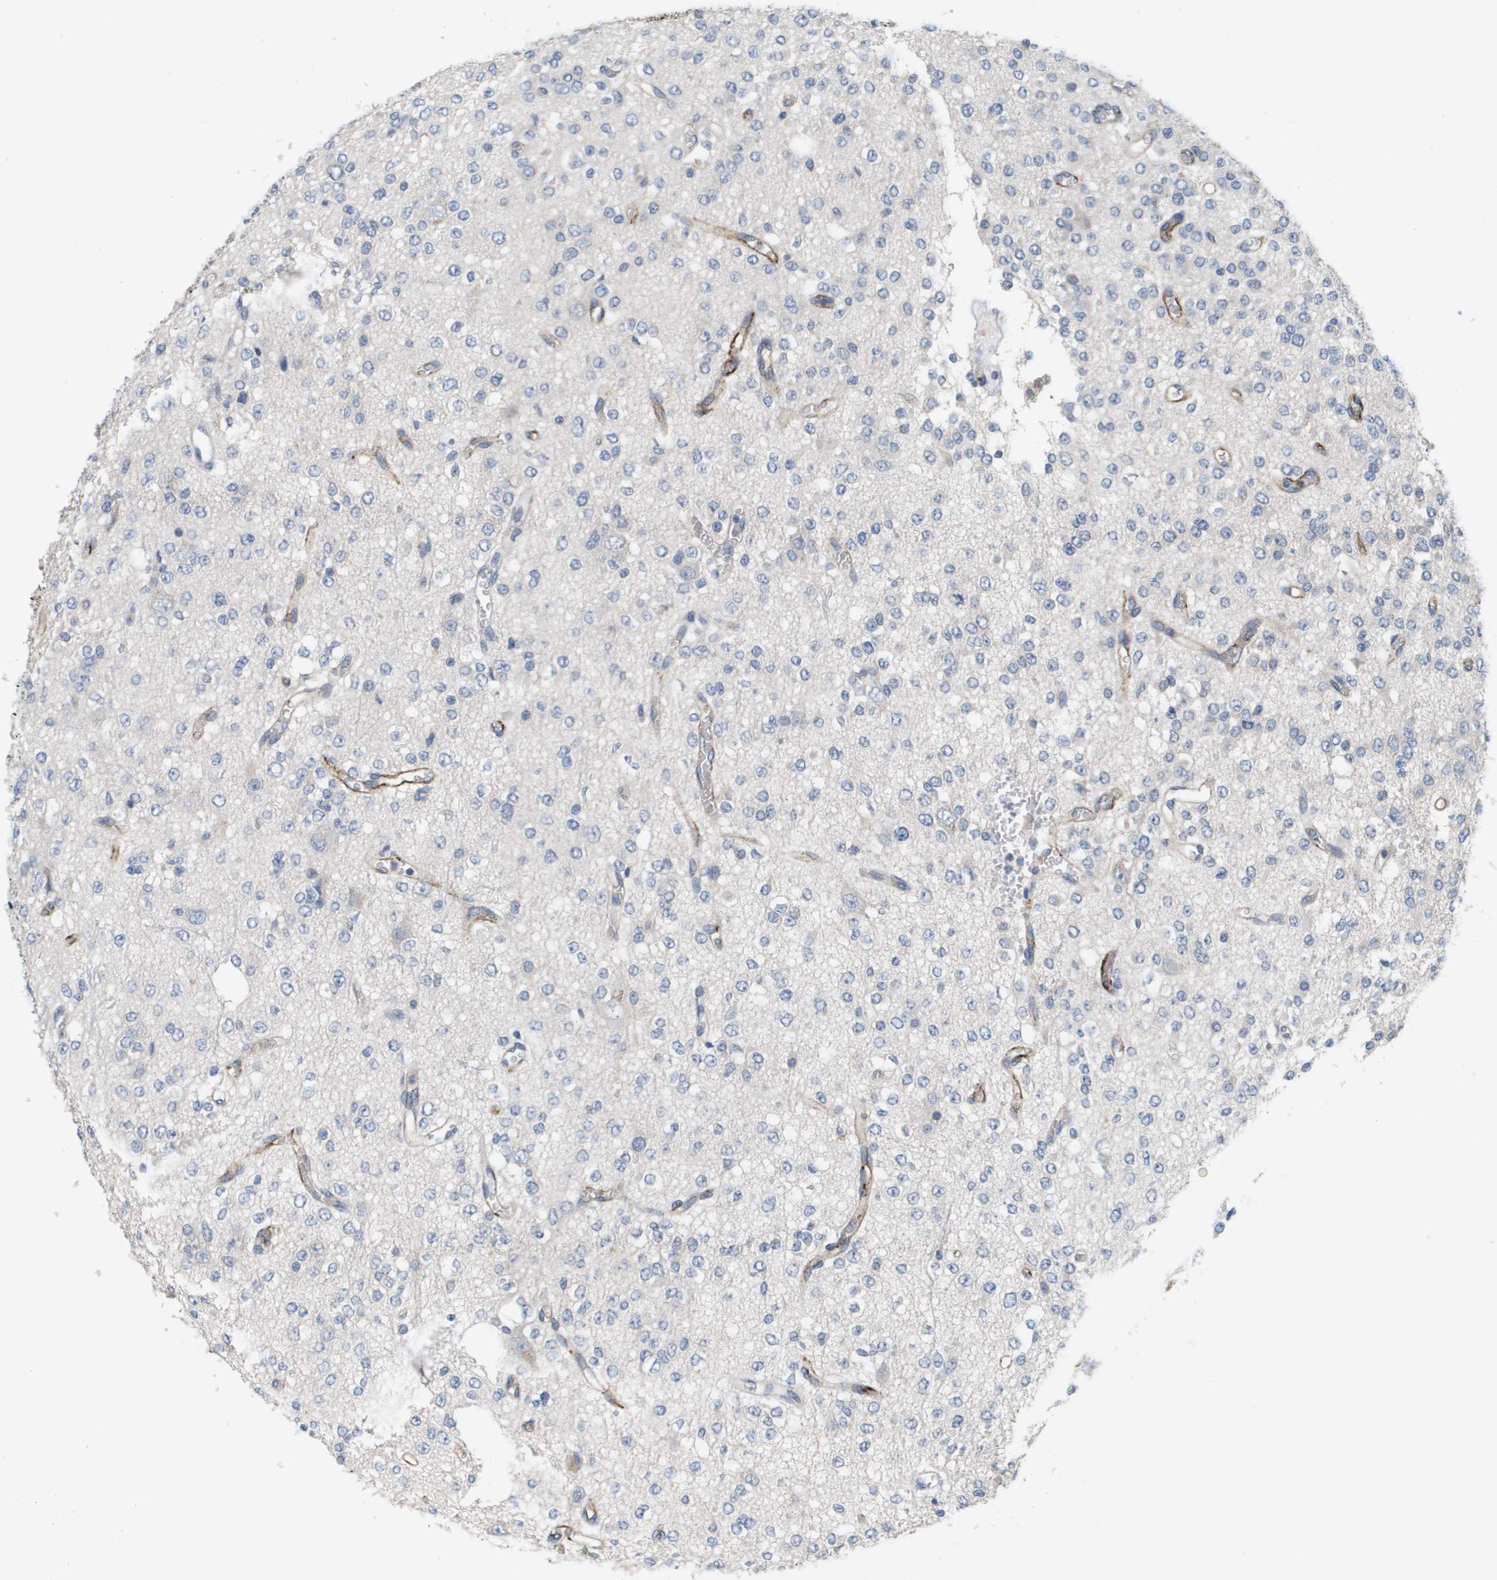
{"staining": {"intensity": "negative", "quantity": "none", "location": "none"}, "tissue": "glioma", "cell_type": "Tumor cells", "image_type": "cancer", "snomed": [{"axis": "morphology", "description": "Glioma, malignant, Low grade"}, {"axis": "topography", "description": "Brain"}], "caption": "Image shows no protein staining in tumor cells of glioma tissue.", "gene": "ANGPT2", "patient": {"sex": "male", "age": 38}}